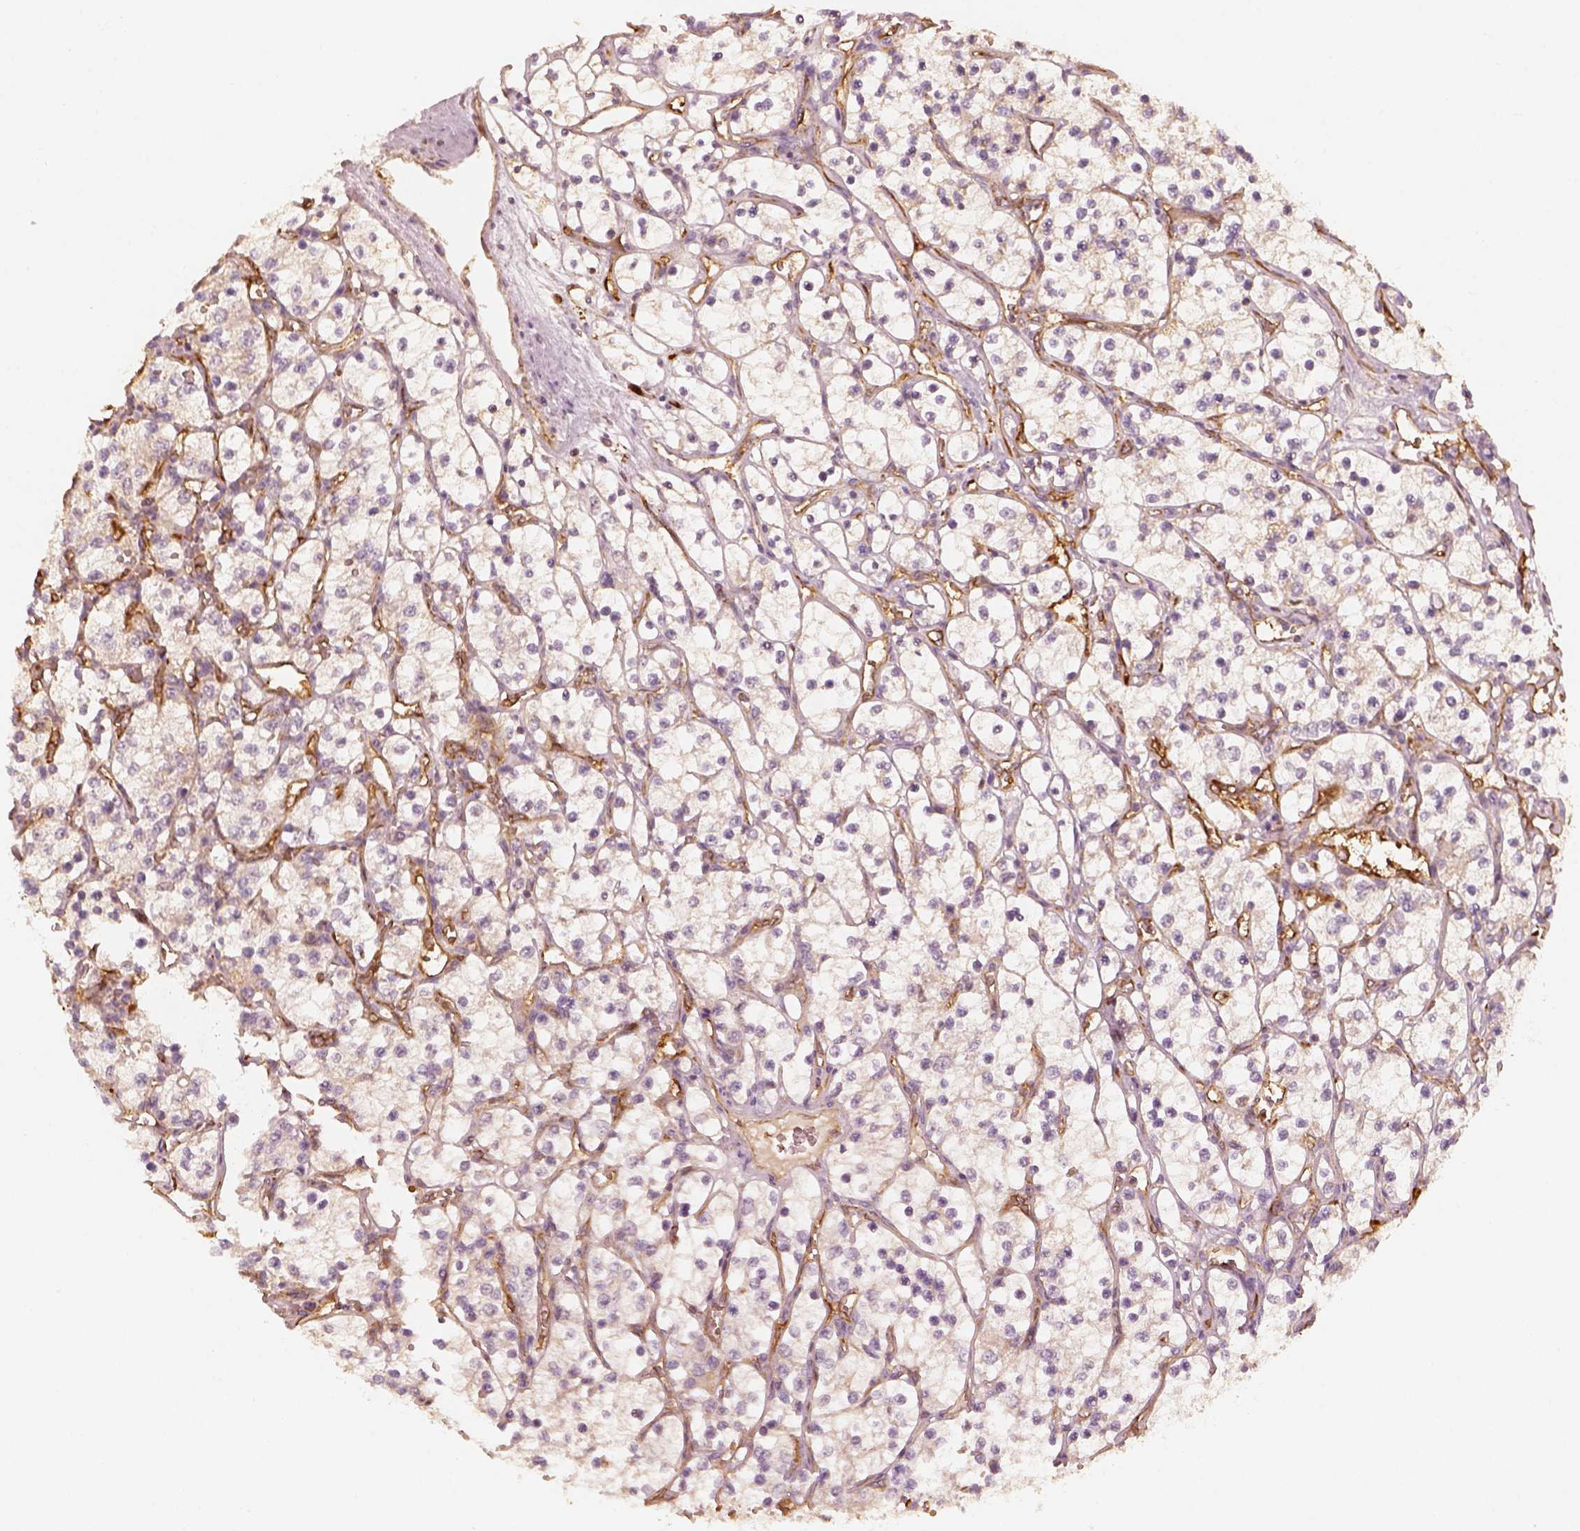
{"staining": {"intensity": "negative", "quantity": "none", "location": "none"}, "tissue": "renal cancer", "cell_type": "Tumor cells", "image_type": "cancer", "snomed": [{"axis": "morphology", "description": "Adenocarcinoma, NOS"}, {"axis": "topography", "description": "Kidney"}], "caption": "IHC micrograph of human renal cancer (adenocarcinoma) stained for a protein (brown), which shows no positivity in tumor cells.", "gene": "FSCN1", "patient": {"sex": "female", "age": 69}}